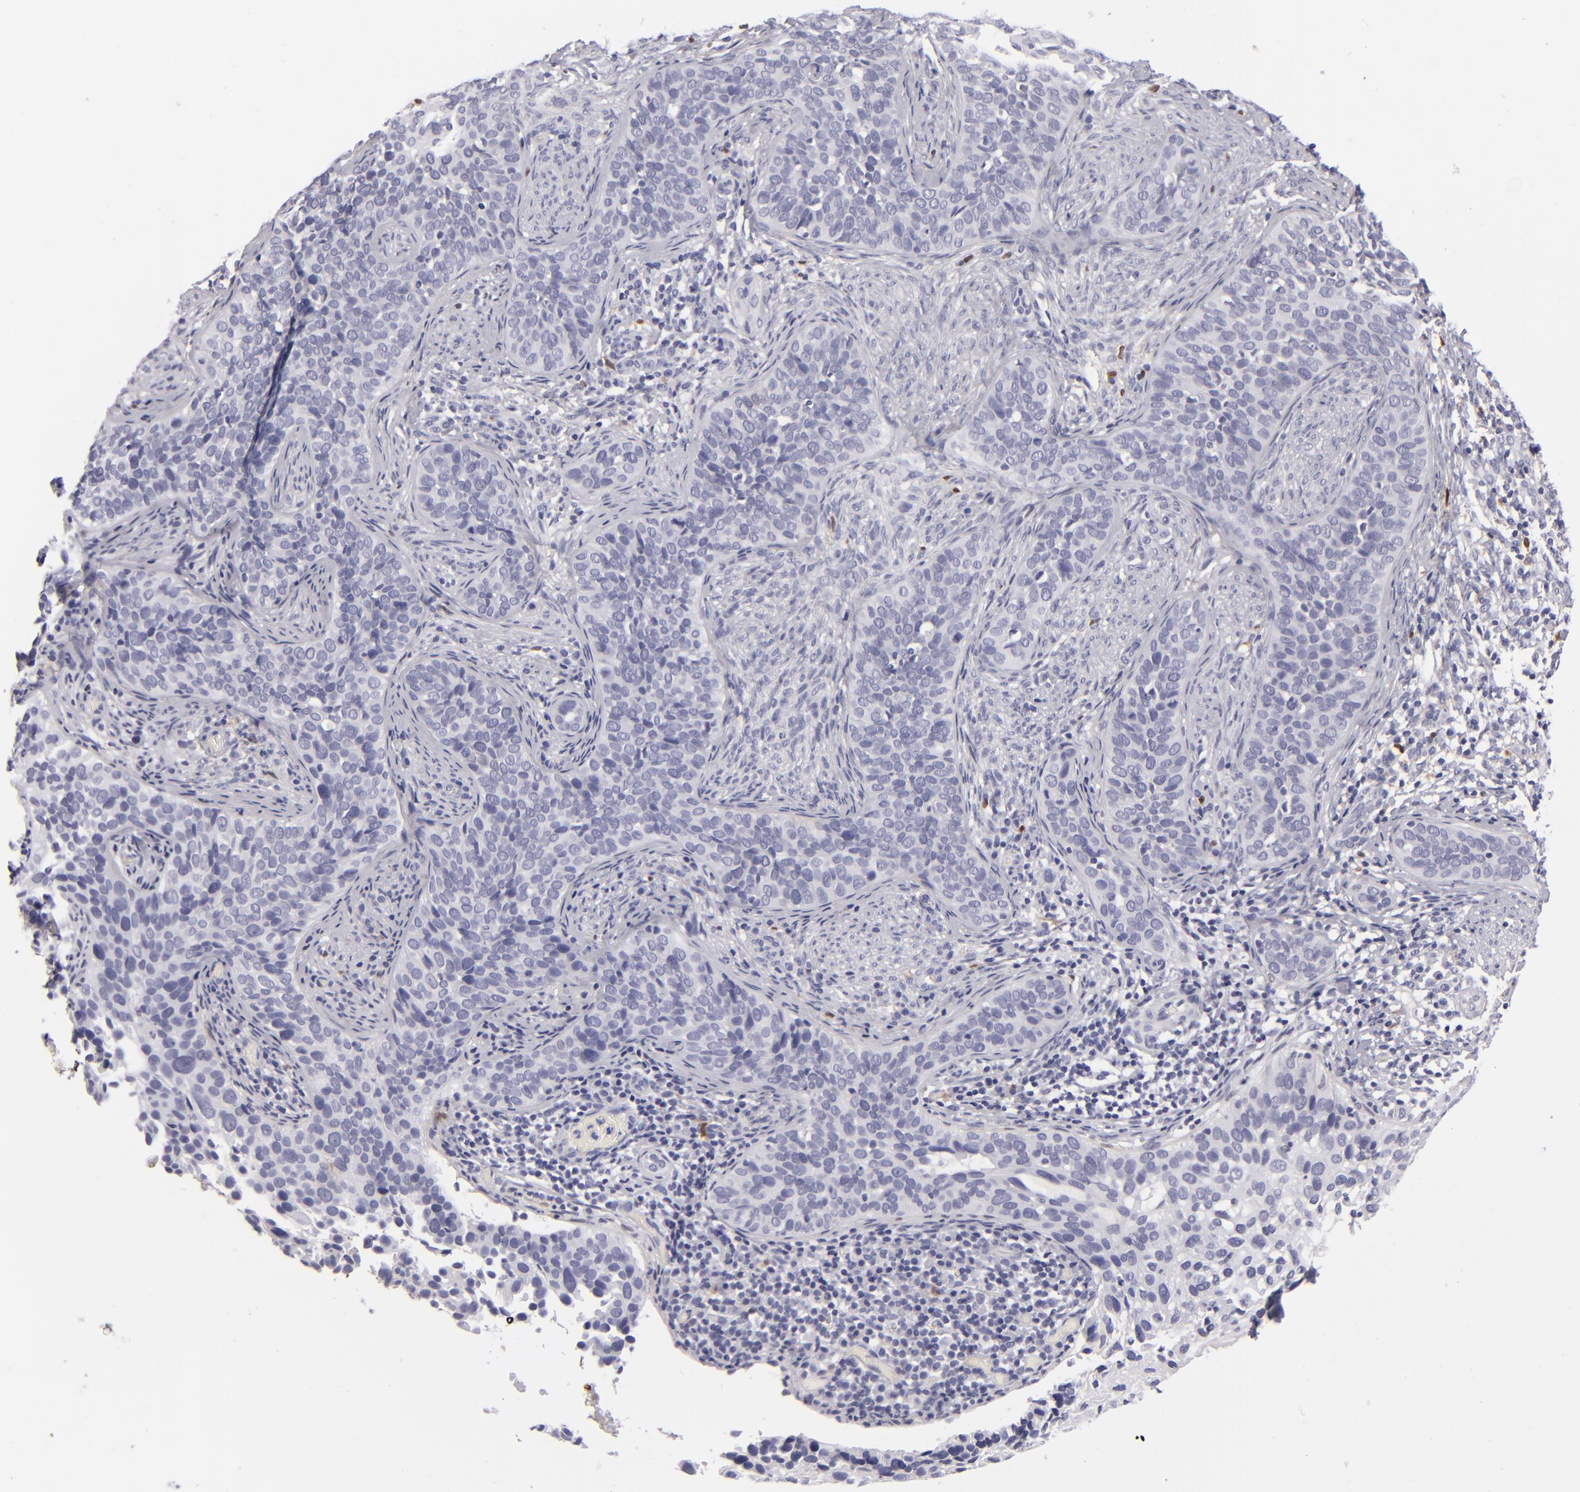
{"staining": {"intensity": "negative", "quantity": "none", "location": "none"}, "tissue": "cervical cancer", "cell_type": "Tumor cells", "image_type": "cancer", "snomed": [{"axis": "morphology", "description": "Squamous cell carcinoma, NOS"}, {"axis": "topography", "description": "Cervix"}], "caption": "This is an immunohistochemistry (IHC) histopathology image of squamous cell carcinoma (cervical). There is no expression in tumor cells.", "gene": "F13A1", "patient": {"sex": "female", "age": 31}}